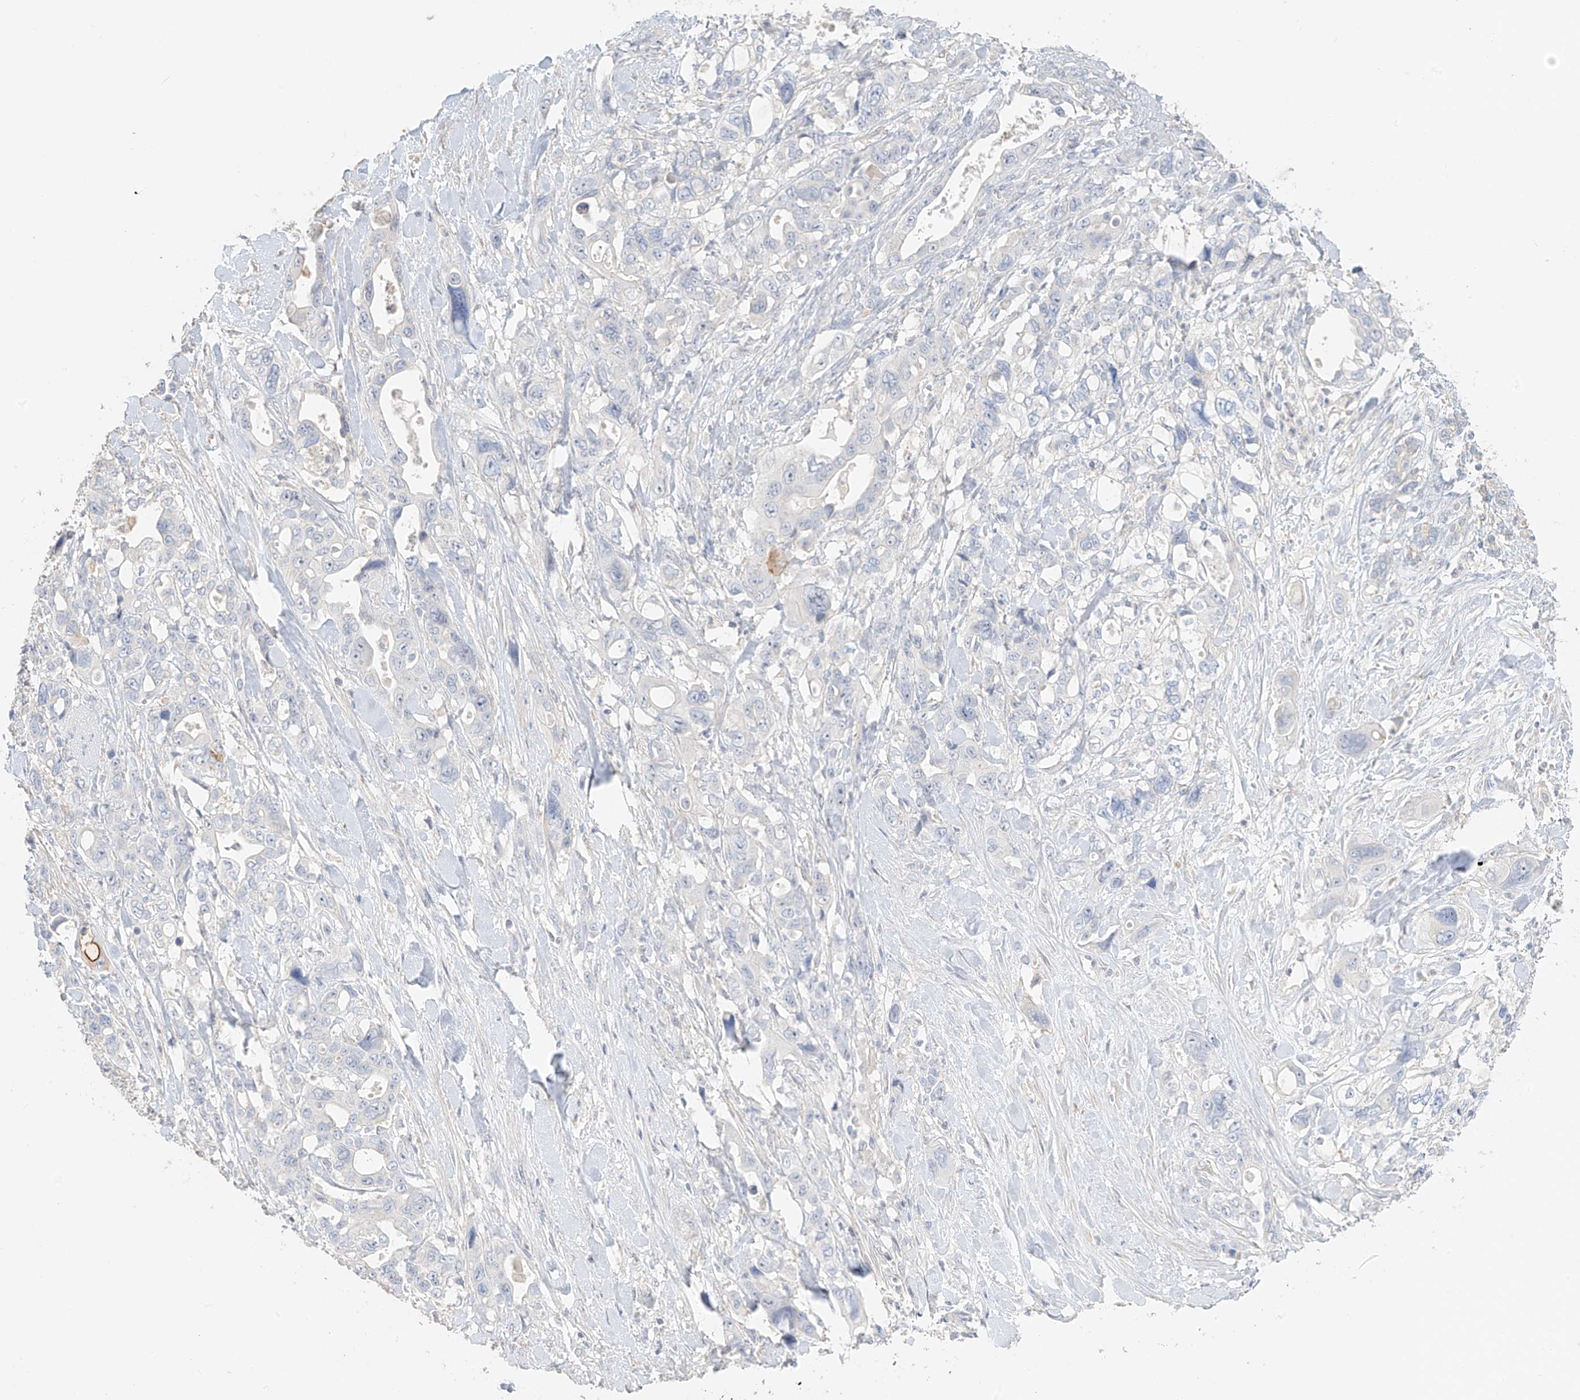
{"staining": {"intensity": "negative", "quantity": "none", "location": "none"}, "tissue": "pancreatic cancer", "cell_type": "Tumor cells", "image_type": "cancer", "snomed": [{"axis": "morphology", "description": "Adenocarcinoma, NOS"}, {"axis": "topography", "description": "Pancreas"}], "caption": "Immunohistochemical staining of pancreatic cancer (adenocarcinoma) reveals no significant positivity in tumor cells.", "gene": "ZBTB41", "patient": {"sex": "male", "age": 46}}